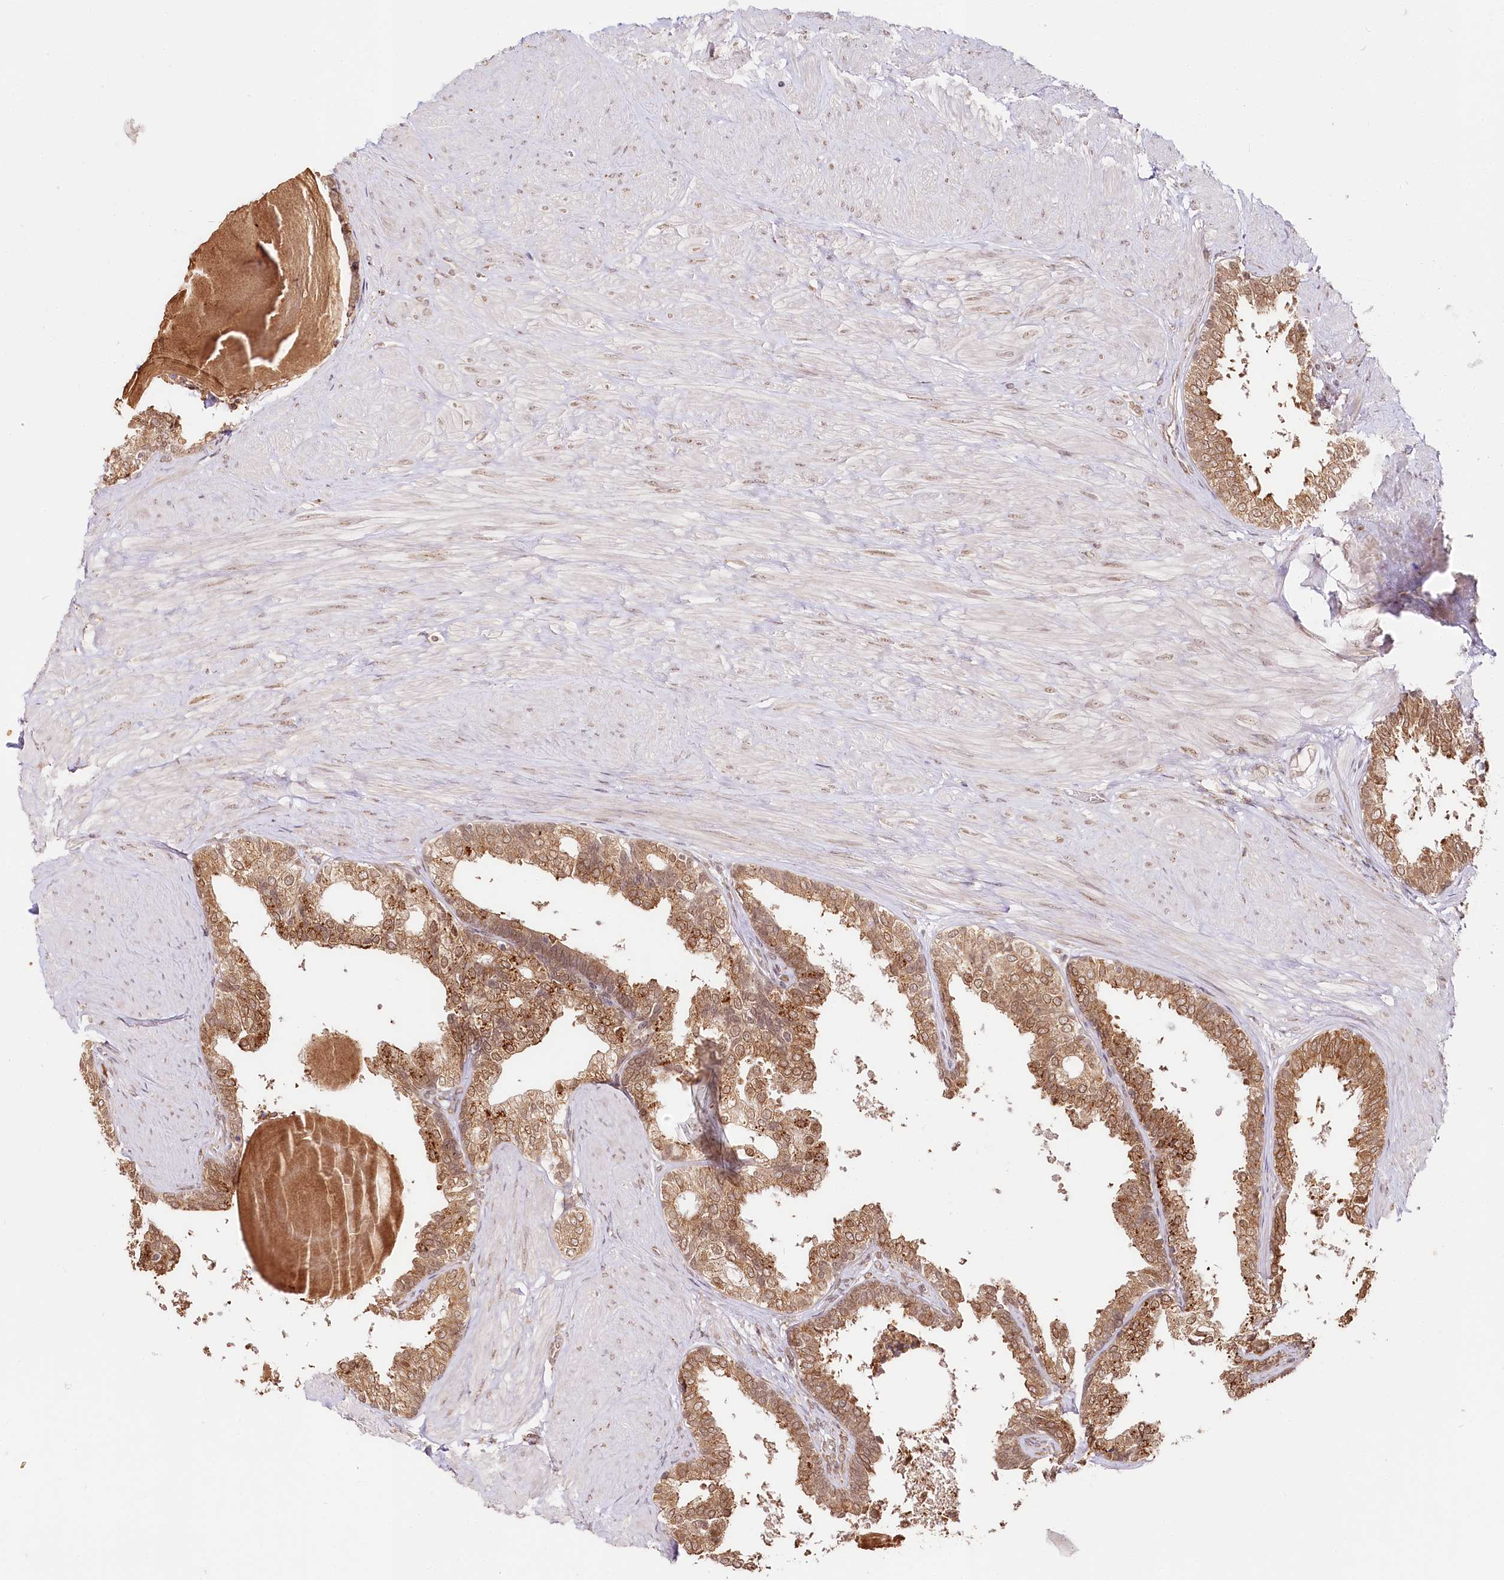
{"staining": {"intensity": "moderate", "quantity": ">75%", "location": "cytoplasmic/membranous,nuclear"}, "tissue": "prostate", "cell_type": "Glandular cells", "image_type": "normal", "snomed": [{"axis": "morphology", "description": "Normal tissue, NOS"}, {"axis": "topography", "description": "Prostate"}], "caption": "A high-resolution micrograph shows immunohistochemistry staining of benign prostate, which reveals moderate cytoplasmic/membranous,nuclear expression in approximately >75% of glandular cells.", "gene": "CNPY2", "patient": {"sex": "male", "age": 48}}